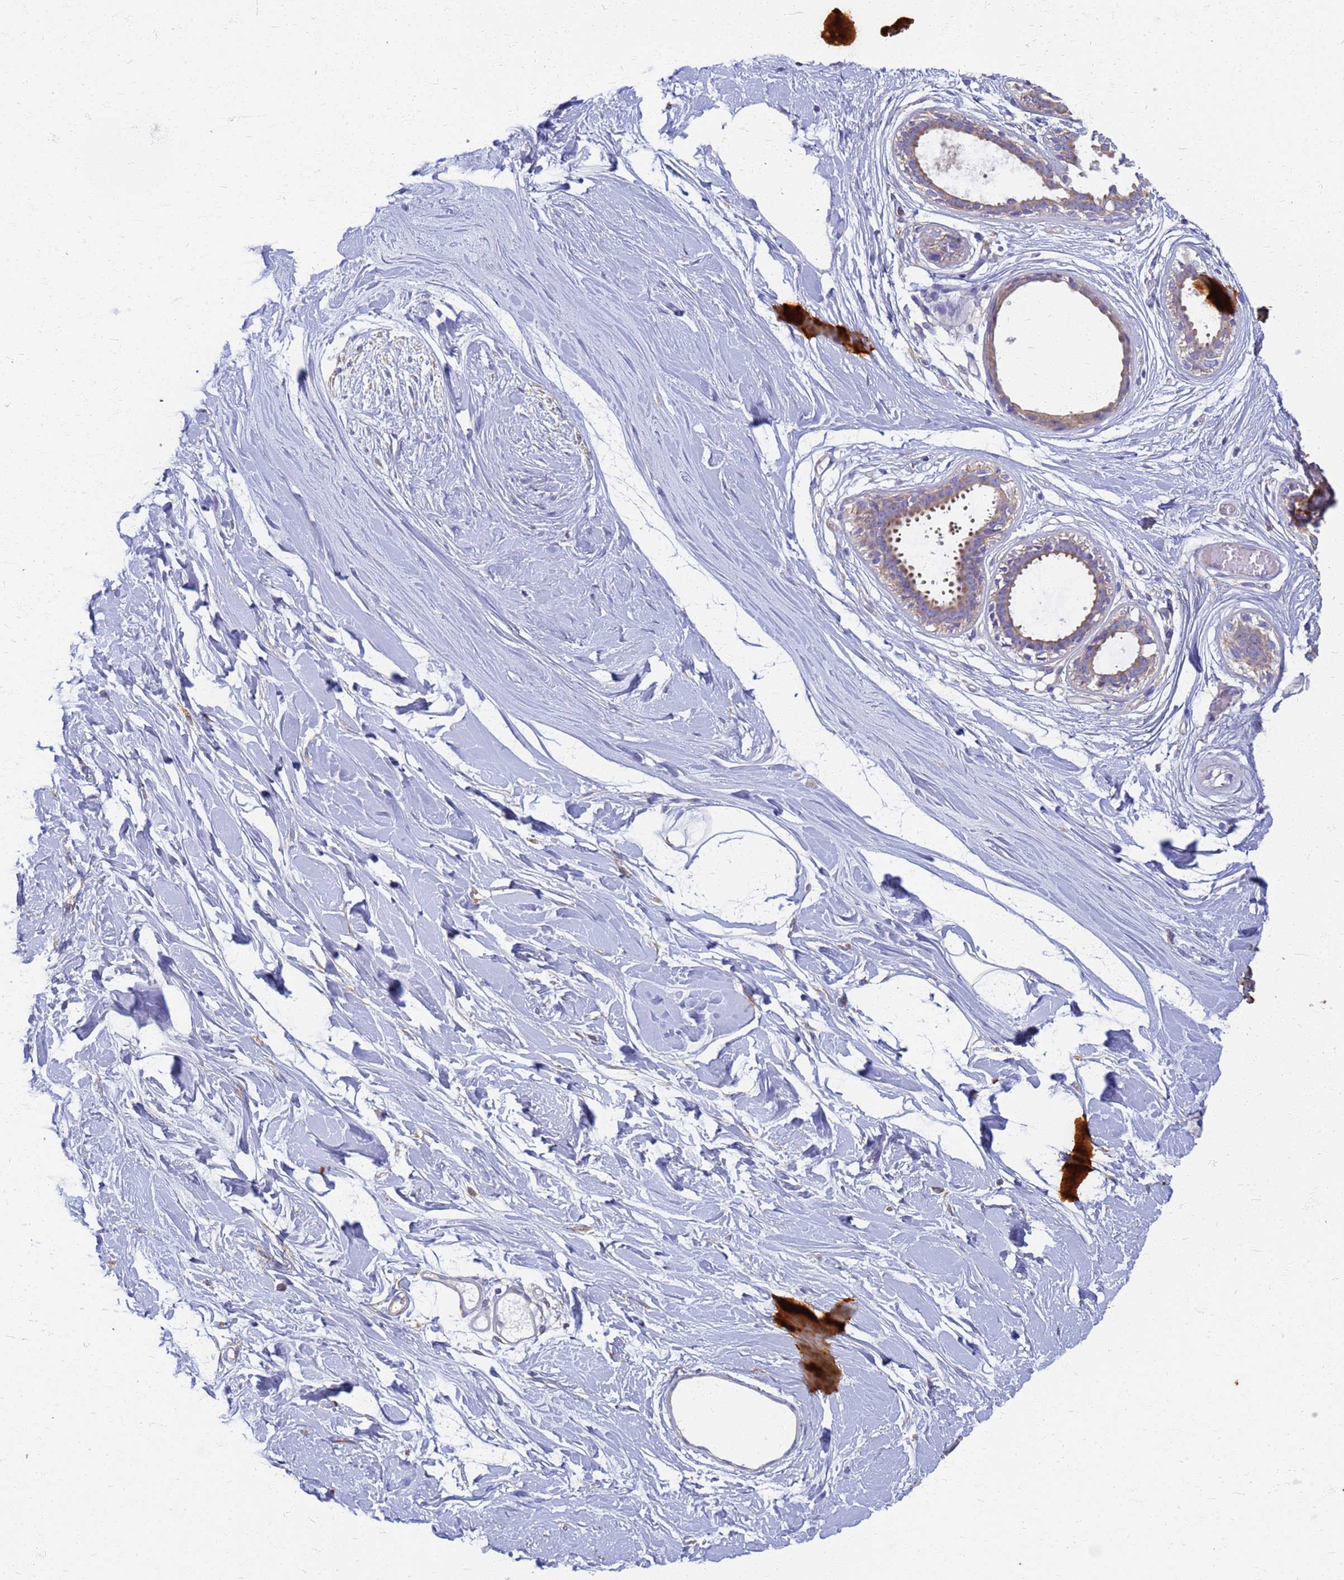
{"staining": {"intensity": "negative", "quantity": "none", "location": "none"}, "tissue": "breast", "cell_type": "Adipocytes", "image_type": "normal", "snomed": [{"axis": "morphology", "description": "Normal tissue, NOS"}, {"axis": "topography", "description": "Breast"}], "caption": "Human breast stained for a protein using immunohistochemistry (IHC) displays no staining in adipocytes.", "gene": "EEA1", "patient": {"sex": "female", "age": 45}}